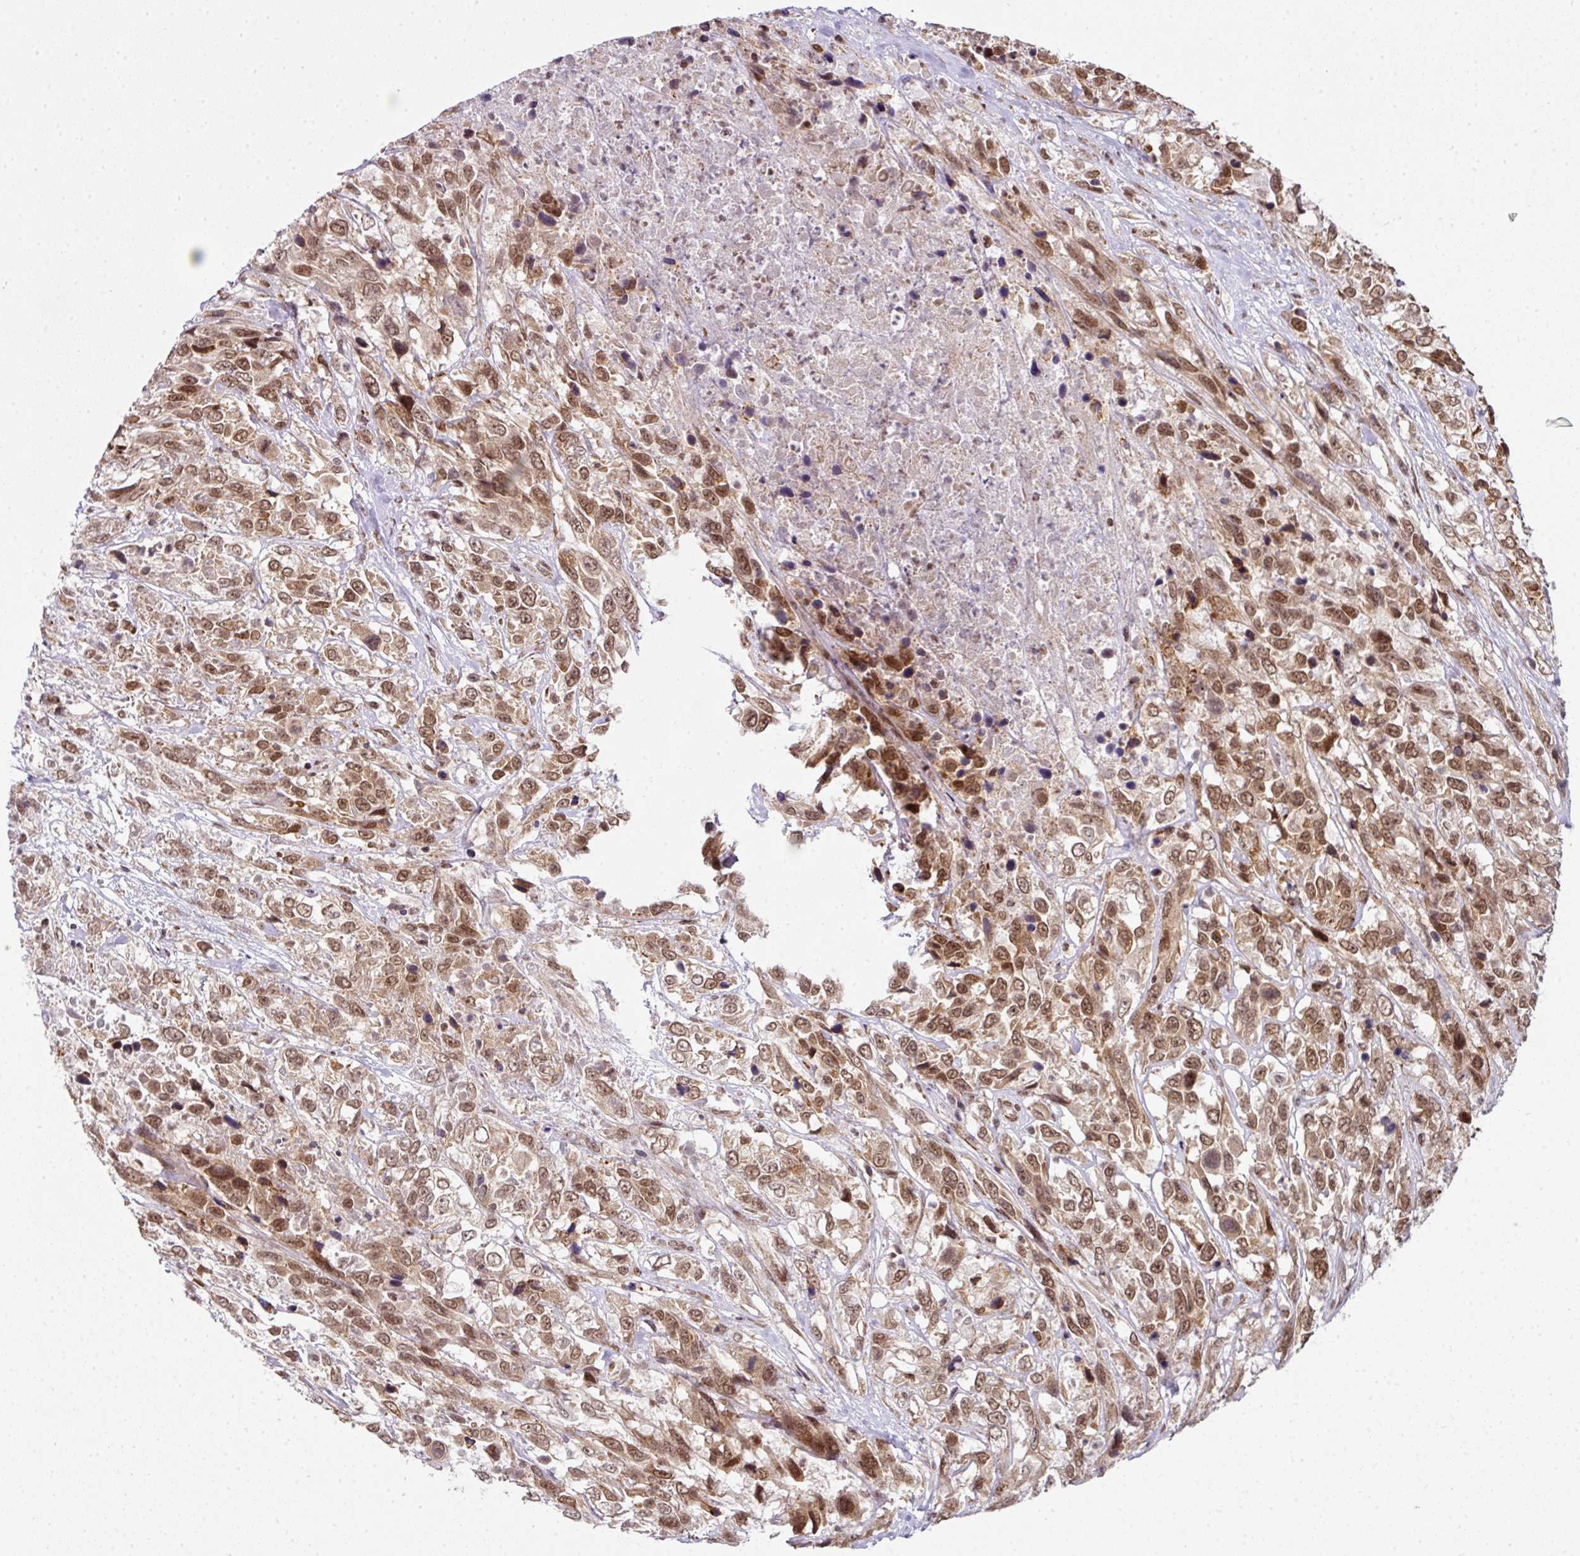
{"staining": {"intensity": "moderate", "quantity": ">75%", "location": "nuclear"}, "tissue": "urothelial cancer", "cell_type": "Tumor cells", "image_type": "cancer", "snomed": [{"axis": "morphology", "description": "Urothelial carcinoma, High grade"}, {"axis": "topography", "description": "Urinary bladder"}], "caption": "Urothelial cancer was stained to show a protein in brown. There is medium levels of moderate nuclear expression in about >75% of tumor cells.", "gene": "NFYA", "patient": {"sex": "female", "age": 70}}